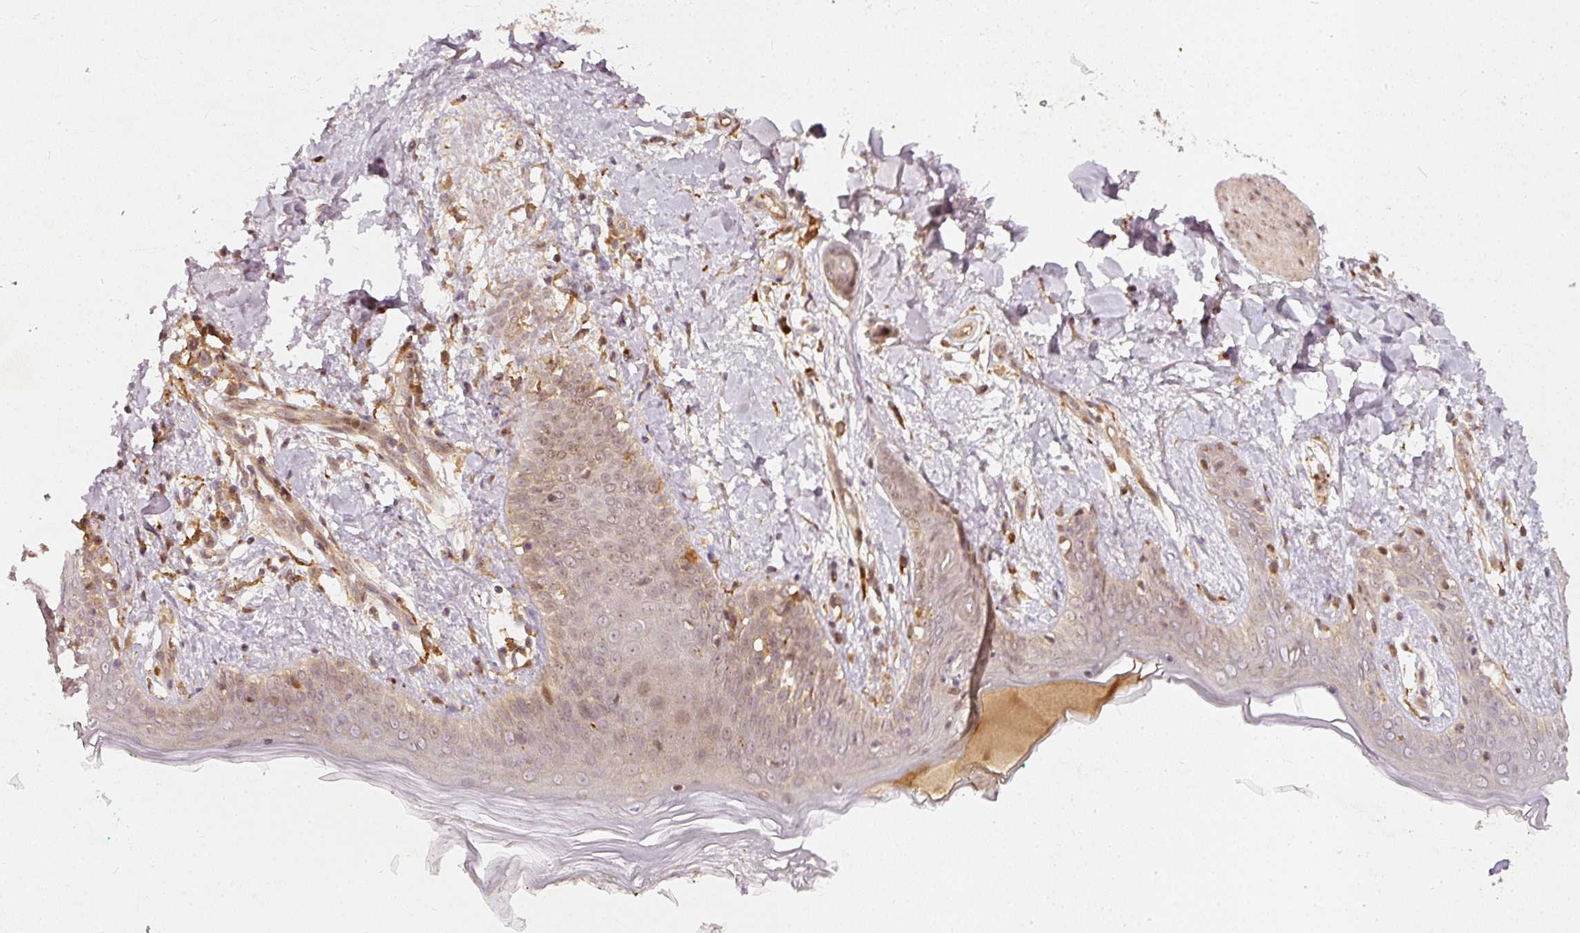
{"staining": {"intensity": "strong", "quantity": ">75%", "location": "cytoplasmic/membranous"}, "tissue": "skin", "cell_type": "Fibroblasts", "image_type": "normal", "snomed": [{"axis": "morphology", "description": "Normal tissue, NOS"}, {"axis": "topography", "description": "Skin"}], "caption": "Fibroblasts exhibit strong cytoplasmic/membranous expression in approximately >75% of cells in benign skin. (brown staining indicates protein expression, while blue staining denotes nuclei).", "gene": "ZNF580", "patient": {"sex": "female", "age": 34}}